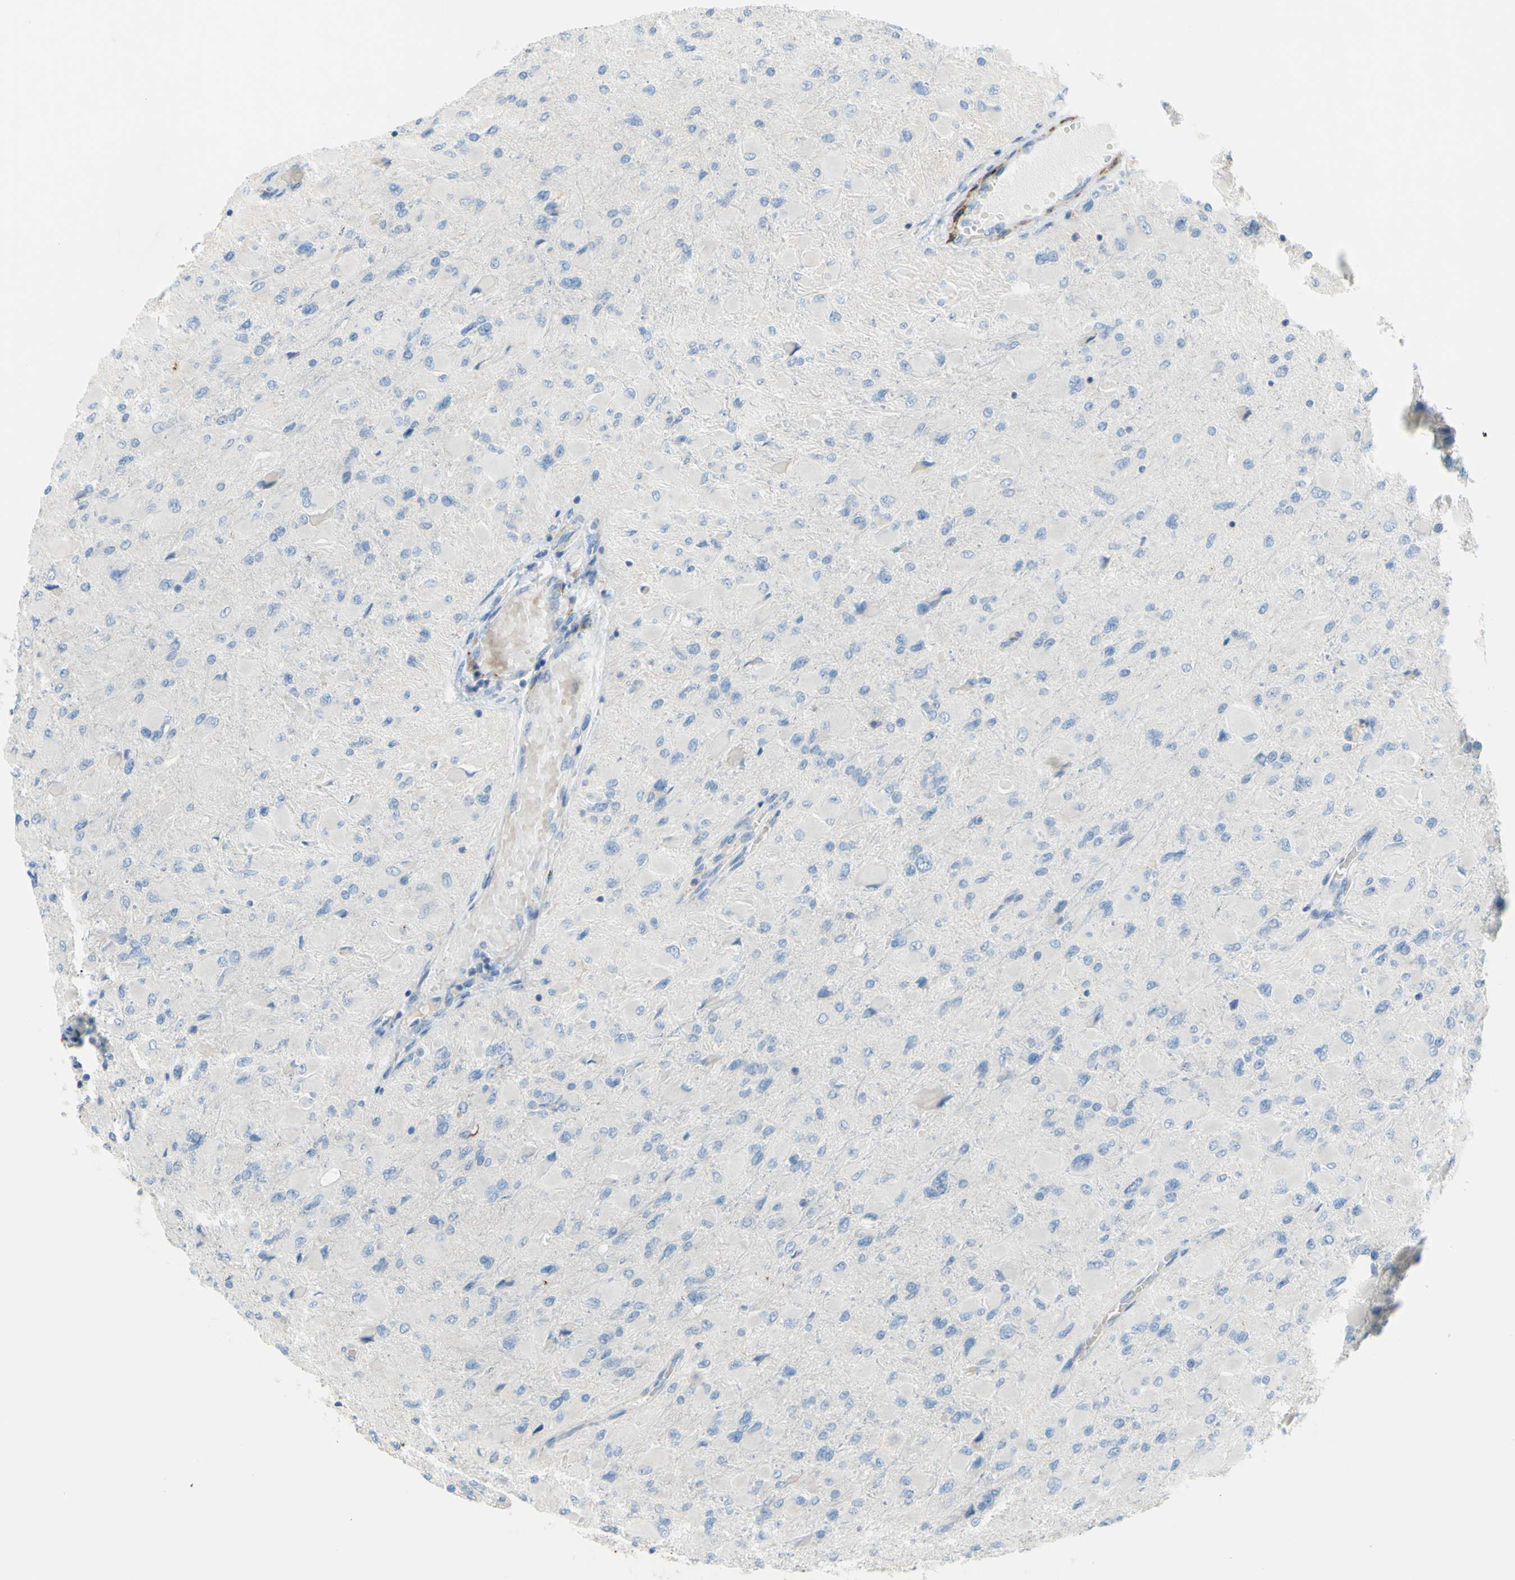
{"staining": {"intensity": "negative", "quantity": "none", "location": "none"}, "tissue": "glioma", "cell_type": "Tumor cells", "image_type": "cancer", "snomed": [{"axis": "morphology", "description": "Glioma, malignant, High grade"}, {"axis": "topography", "description": "Cerebral cortex"}], "caption": "A high-resolution micrograph shows immunohistochemistry (IHC) staining of malignant glioma (high-grade), which exhibits no significant expression in tumor cells.", "gene": "PRRG2", "patient": {"sex": "female", "age": 36}}